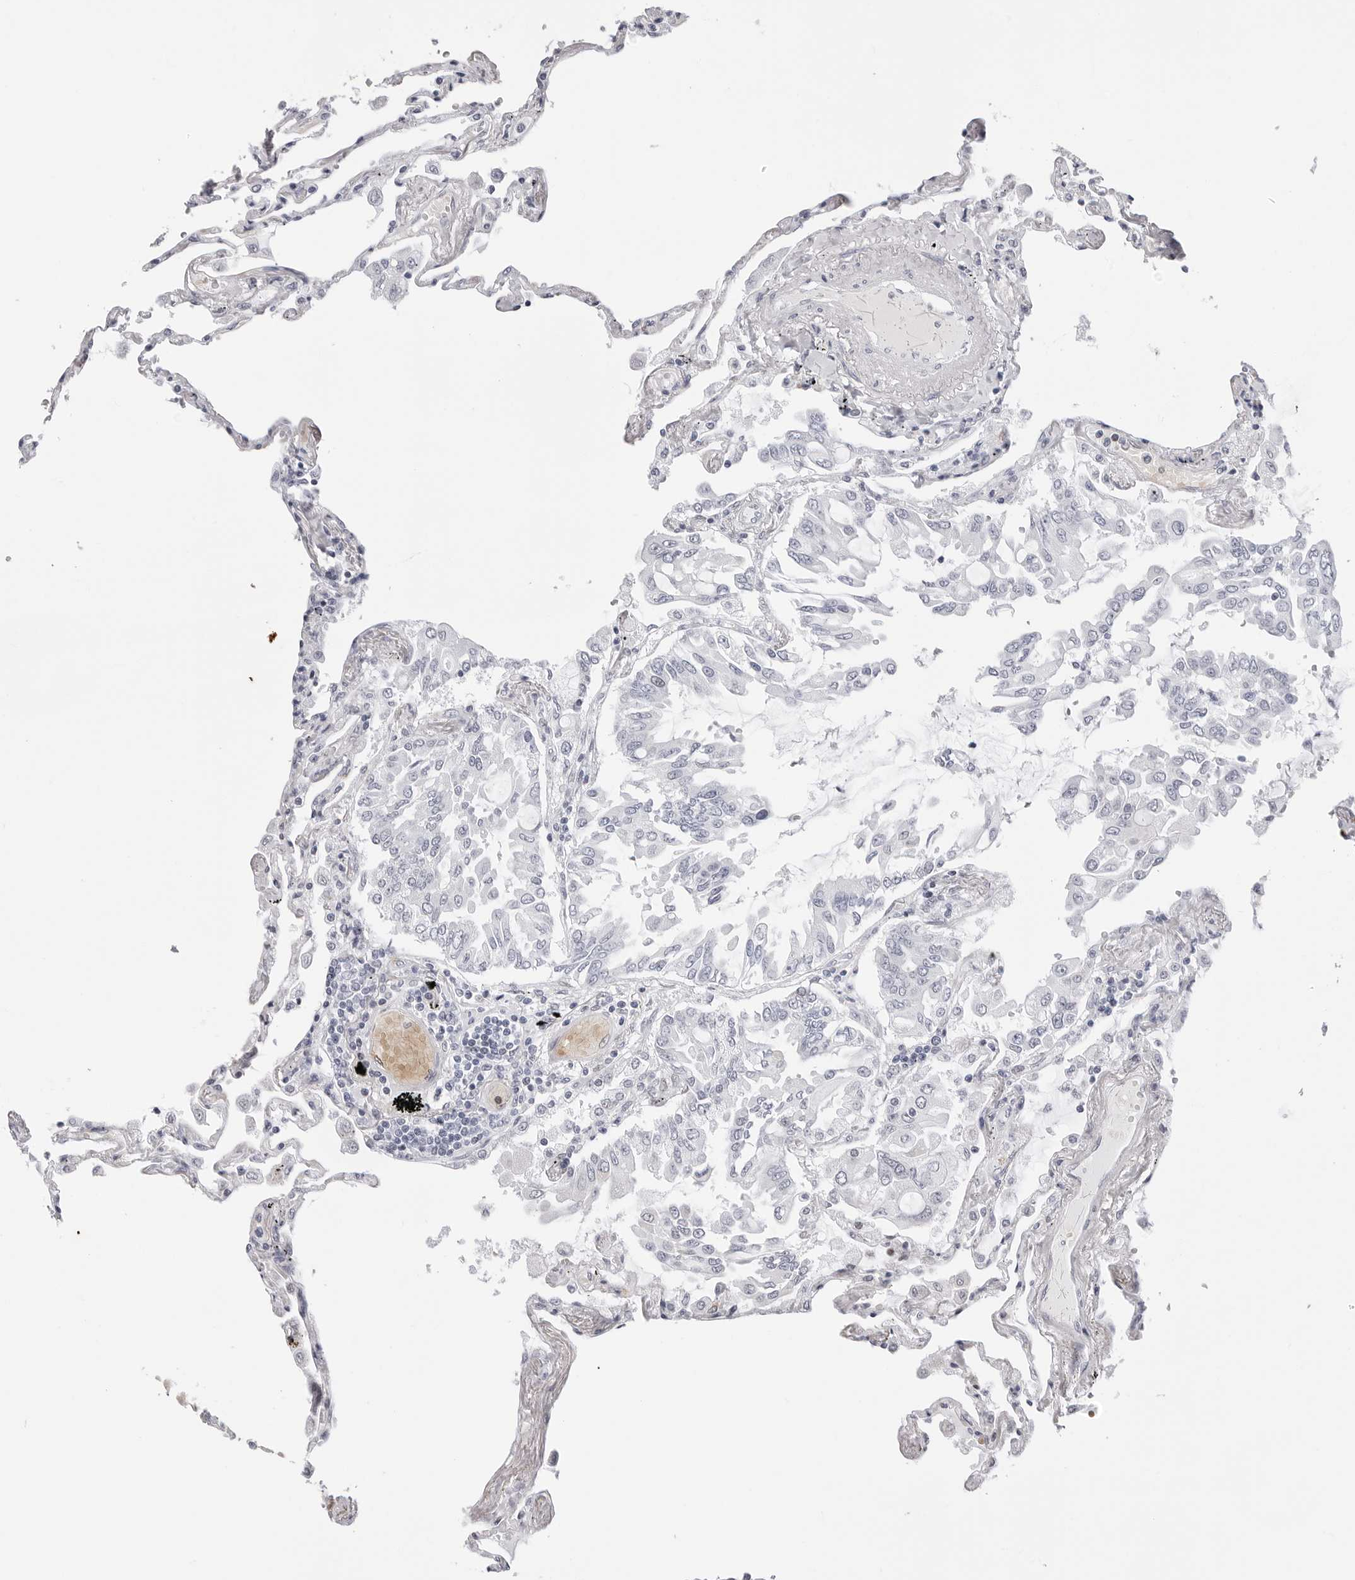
{"staining": {"intensity": "negative", "quantity": "none", "location": "none"}, "tissue": "lung", "cell_type": "Alveolar cells", "image_type": "normal", "snomed": [{"axis": "morphology", "description": "Normal tissue, NOS"}, {"axis": "topography", "description": "Lung"}], "caption": "This is an IHC photomicrograph of normal lung. There is no staining in alveolar cells.", "gene": "TSSK1B", "patient": {"sex": "female", "age": 67}}